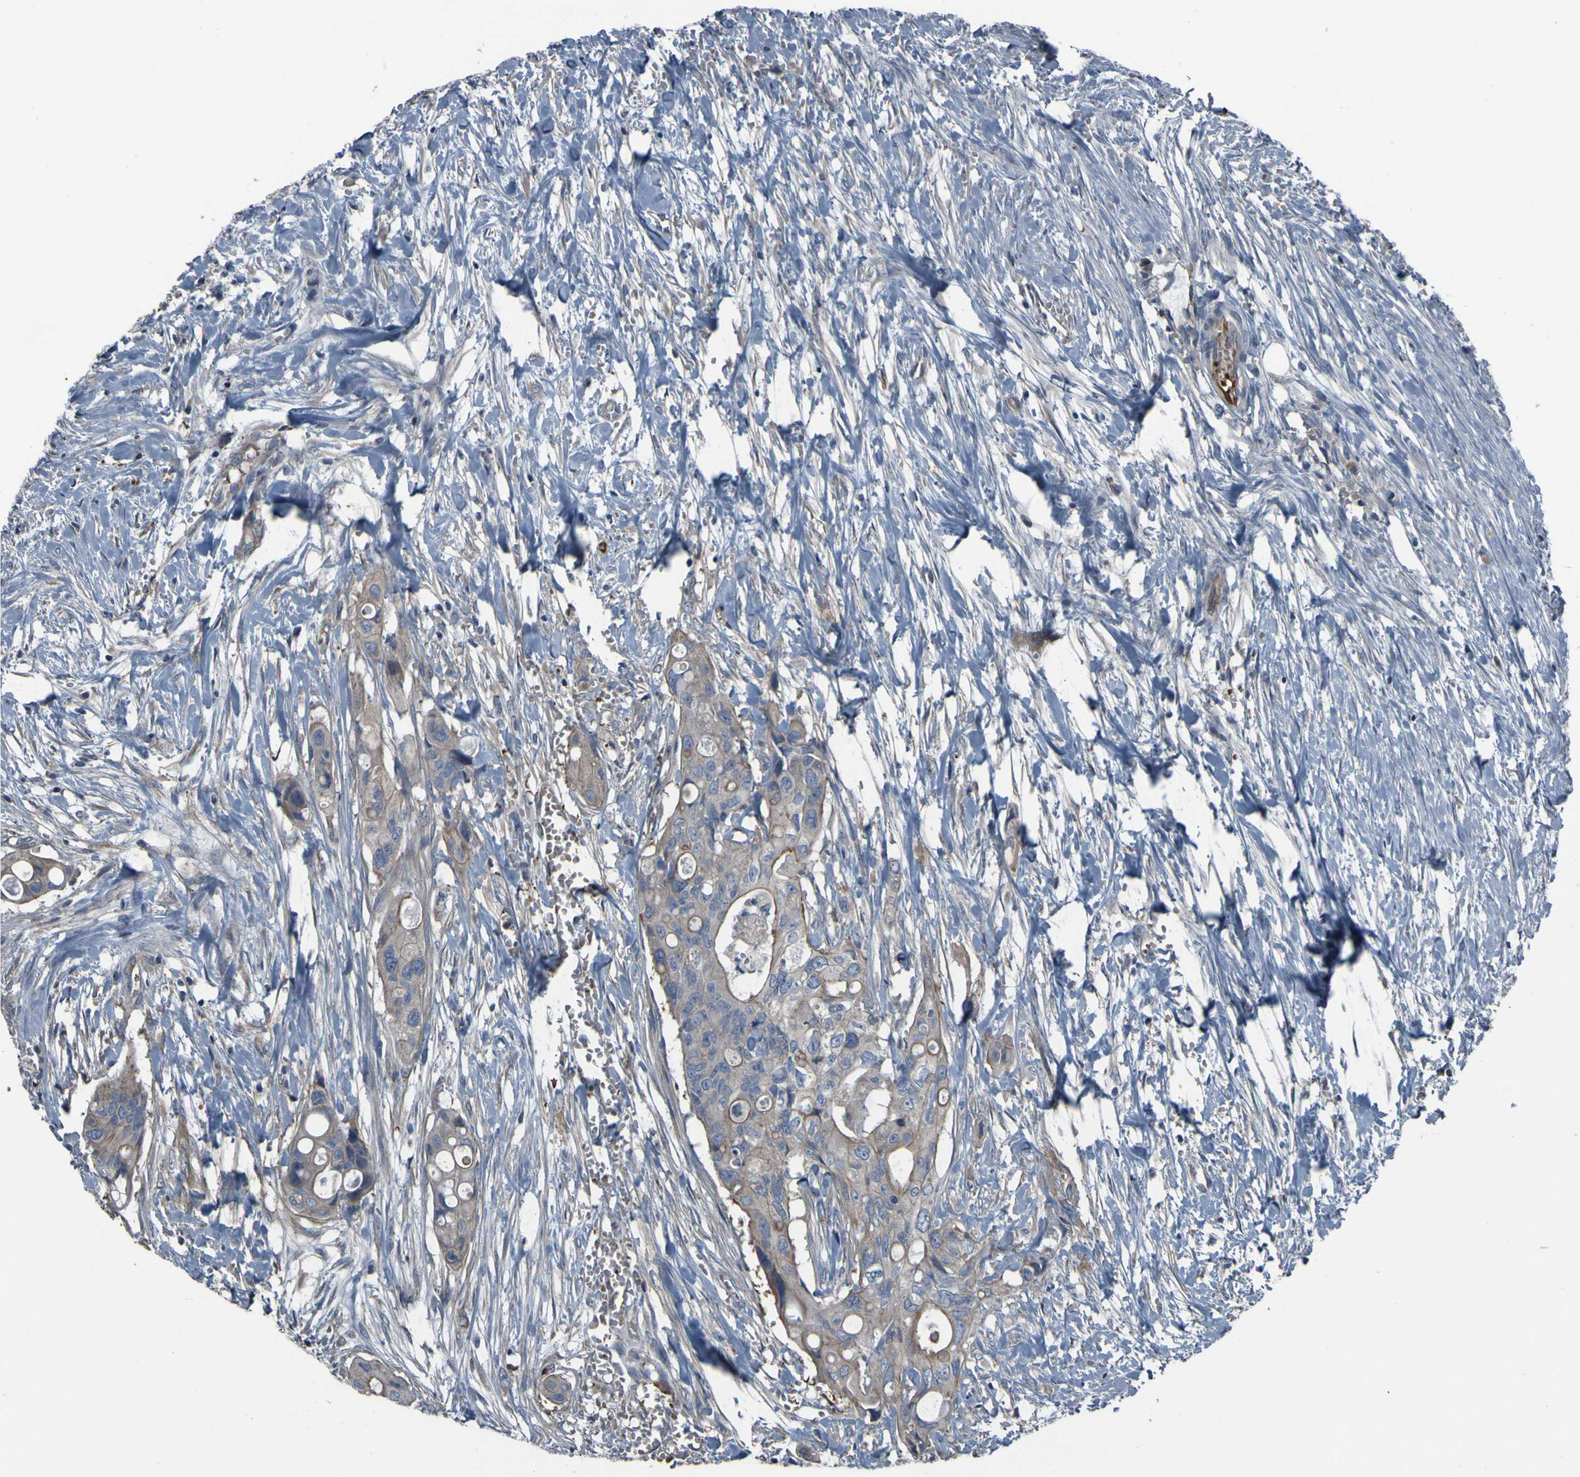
{"staining": {"intensity": "weak", "quantity": ">75%", "location": "cytoplasmic/membranous"}, "tissue": "colorectal cancer", "cell_type": "Tumor cells", "image_type": "cancer", "snomed": [{"axis": "morphology", "description": "Adenocarcinoma, NOS"}, {"axis": "topography", "description": "Colon"}], "caption": "Colorectal adenocarcinoma tissue reveals weak cytoplasmic/membranous positivity in approximately >75% of tumor cells, visualized by immunohistochemistry.", "gene": "GRAMD1A", "patient": {"sex": "female", "age": 57}}